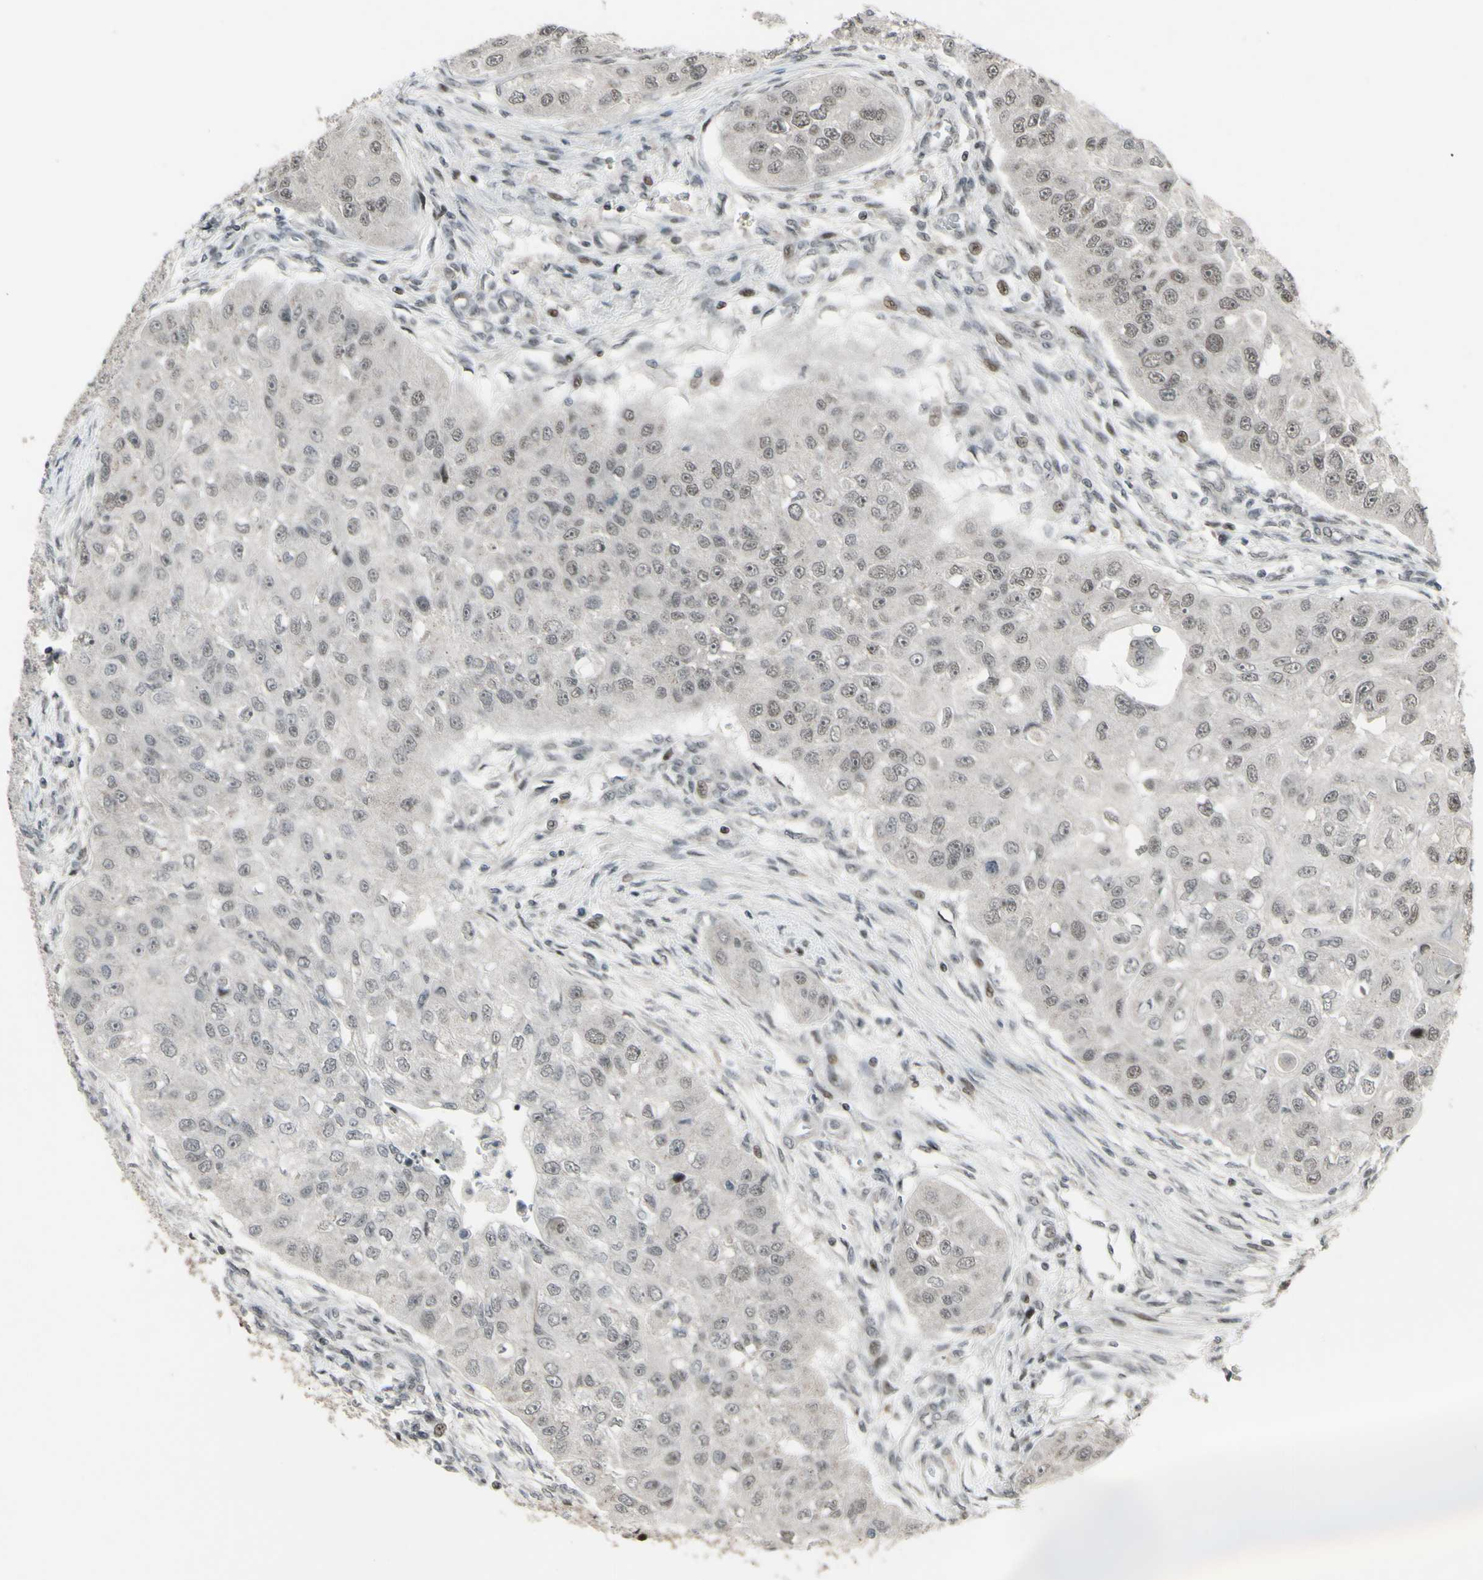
{"staining": {"intensity": "negative", "quantity": "none", "location": "none"}, "tissue": "head and neck cancer", "cell_type": "Tumor cells", "image_type": "cancer", "snomed": [{"axis": "morphology", "description": "Normal tissue, NOS"}, {"axis": "morphology", "description": "Squamous cell carcinoma, NOS"}, {"axis": "topography", "description": "Skeletal muscle"}, {"axis": "topography", "description": "Head-Neck"}], "caption": "An immunohistochemistry (IHC) micrograph of head and neck cancer (squamous cell carcinoma) is shown. There is no staining in tumor cells of head and neck cancer (squamous cell carcinoma). (DAB immunohistochemistry, high magnification).", "gene": "SUPT6H", "patient": {"sex": "male", "age": 51}}